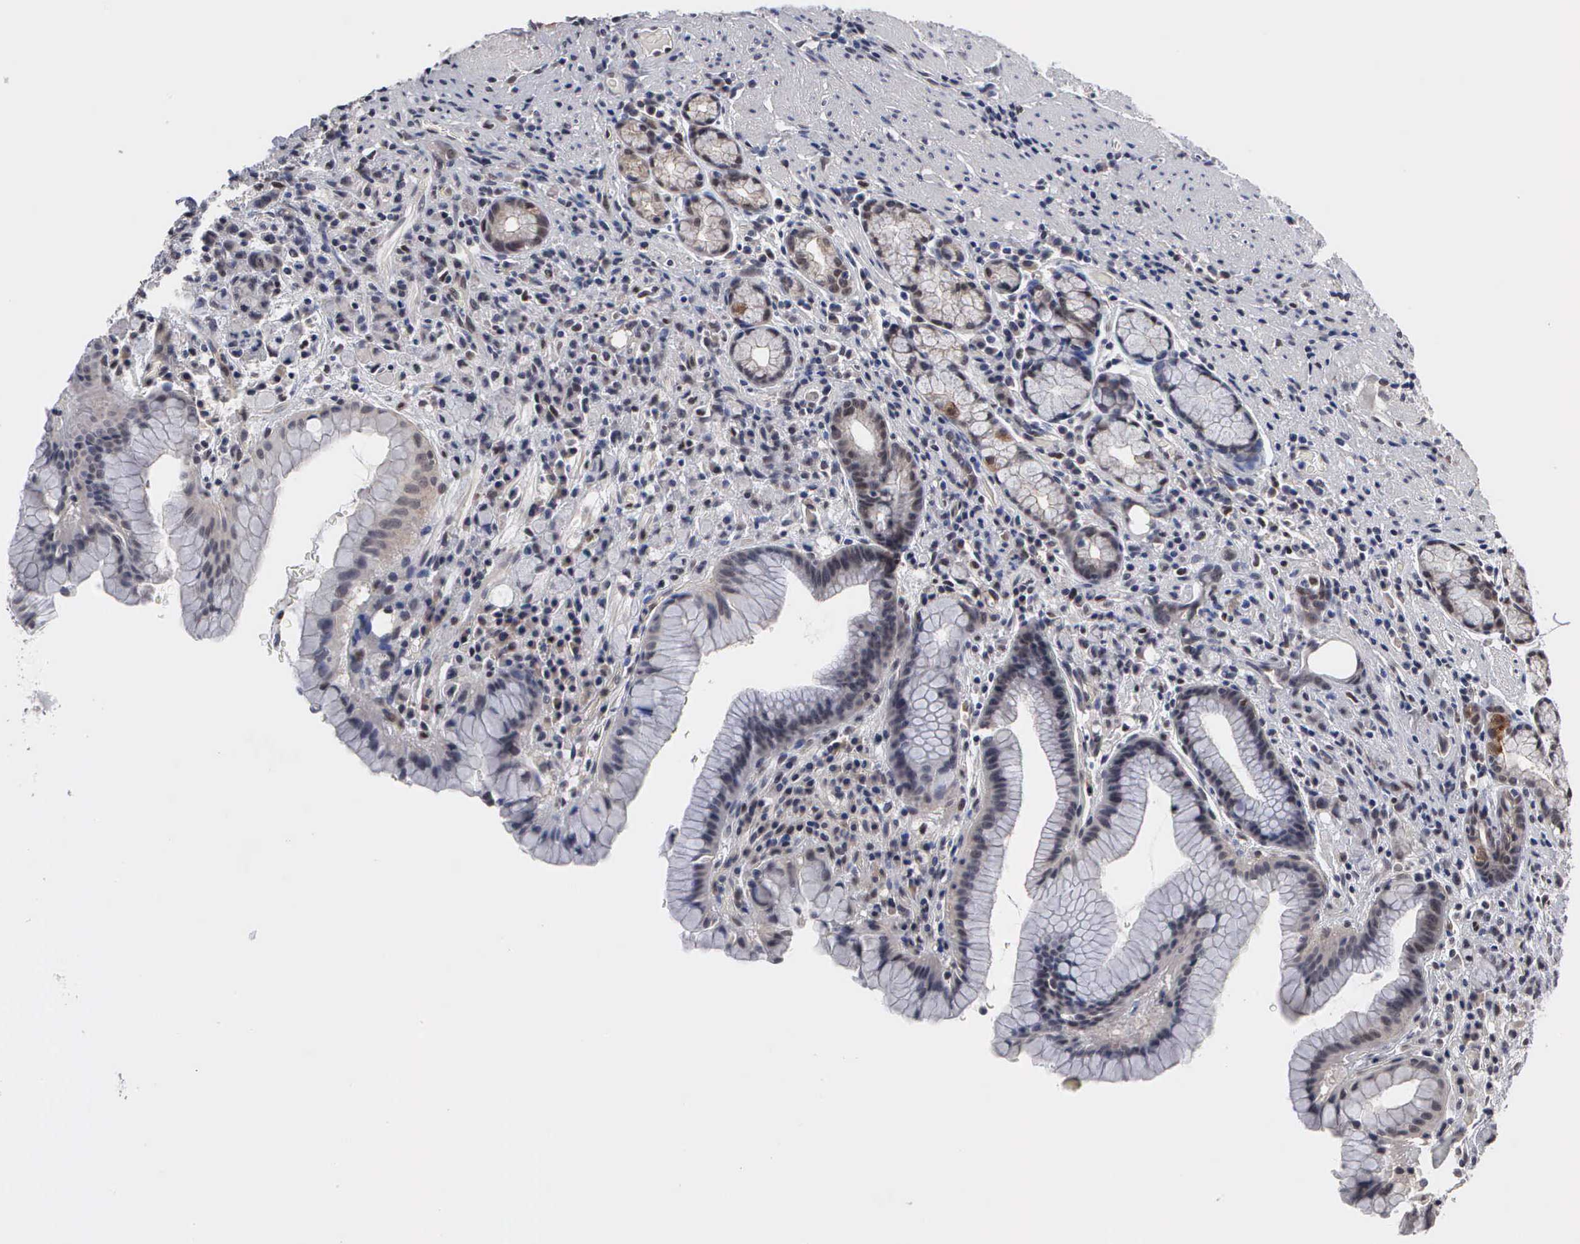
{"staining": {"intensity": "moderate", "quantity": "<25%", "location": "cytoplasmic/membranous"}, "tissue": "stomach", "cell_type": "Glandular cells", "image_type": "normal", "snomed": [{"axis": "morphology", "description": "Normal tissue, NOS"}, {"axis": "topography", "description": "Stomach, lower"}], "caption": "Moderate cytoplasmic/membranous expression is identified in approximately <25% of glandular cells in benign stomach. (IHC, brightfield microscopy, high magnification).", "gene": "ZBTB33", "patient": {"sex": "male", "age": 56}}